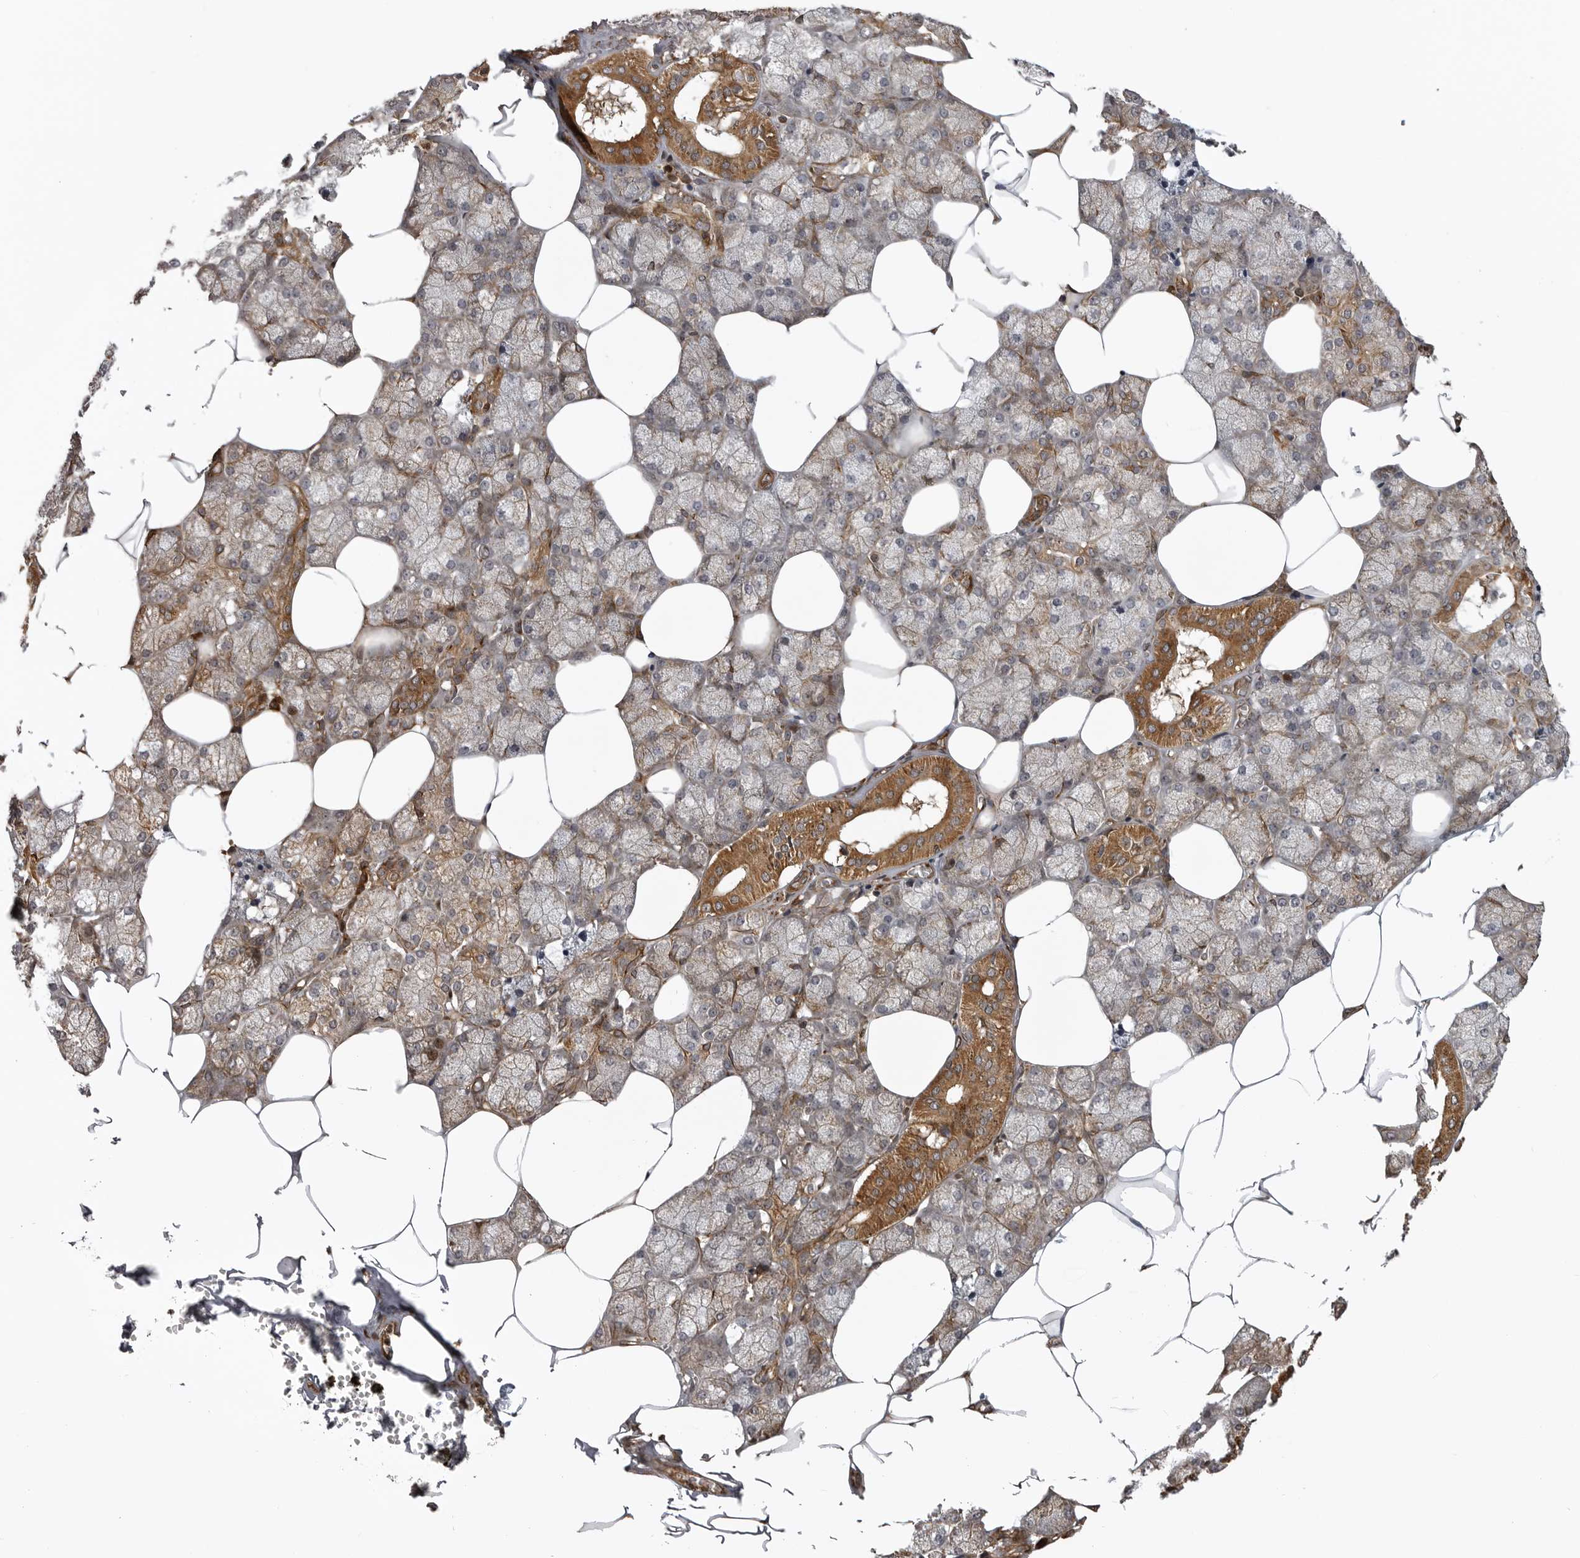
{"staining": {"intensity": "moderate", "quantity": "25%-75%", "location": "cytoplasmic/membranous"}, "tissue": "salivary gland", "cell_type": "Glandular cells", "image_type": "normal", "snomed": [{"axis": "morphology", "description": "Normal tissue, NOS"}, {"axis": "topography", "description": "Salivary gland"}], "caption": "A medium amount of moderate cytoplasmic/membranous expression is appreciated in approximately 25%-75% of glandular cells in normal salivary gland.", "gene": "ZNRF1", "patient": {"sex": "male", "age": 62}}